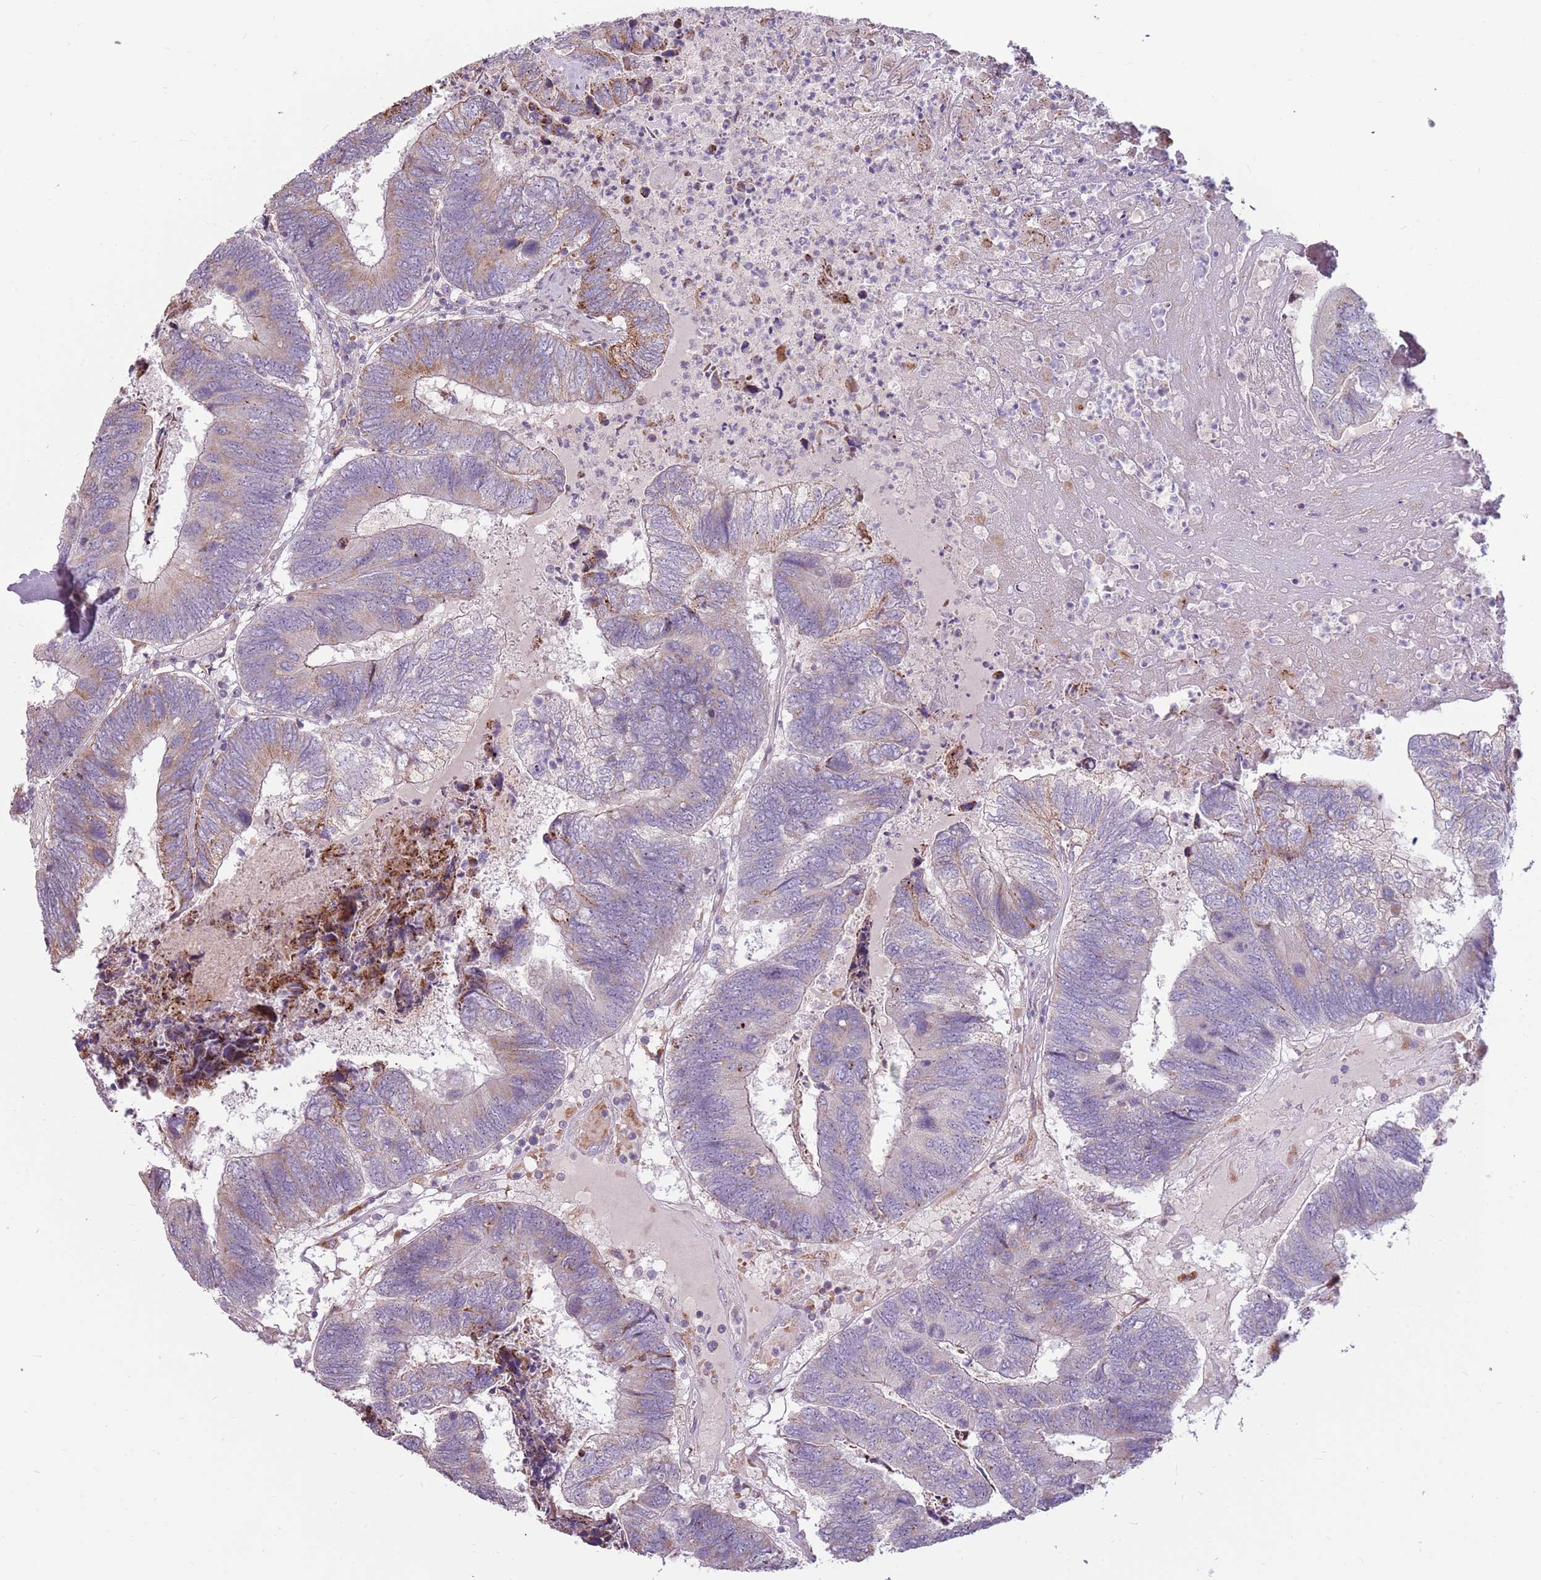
{"staining": {"intensity": "moderate", "quantity": "<25%", "location": "cytoplasmic/membranous"}, "tissue": "colorectal cancer", "cell_type": "Tumor cells", "image_type": "cancer", "snomed": [{"axis": "morphology", "description": "Adenocarcinoma, NOS"}, {"axis": "topography", "description": "Colon"}], "caption": "This is an image of immunohistochemistry (IHC) staining of colorectal cancer (adenocarcinoma), which shows moderate positivity in the cytoplasmic/membranous of tumor cells.", "gene": "ZNF530", "patient": {"sex": "female", "age": 67}}